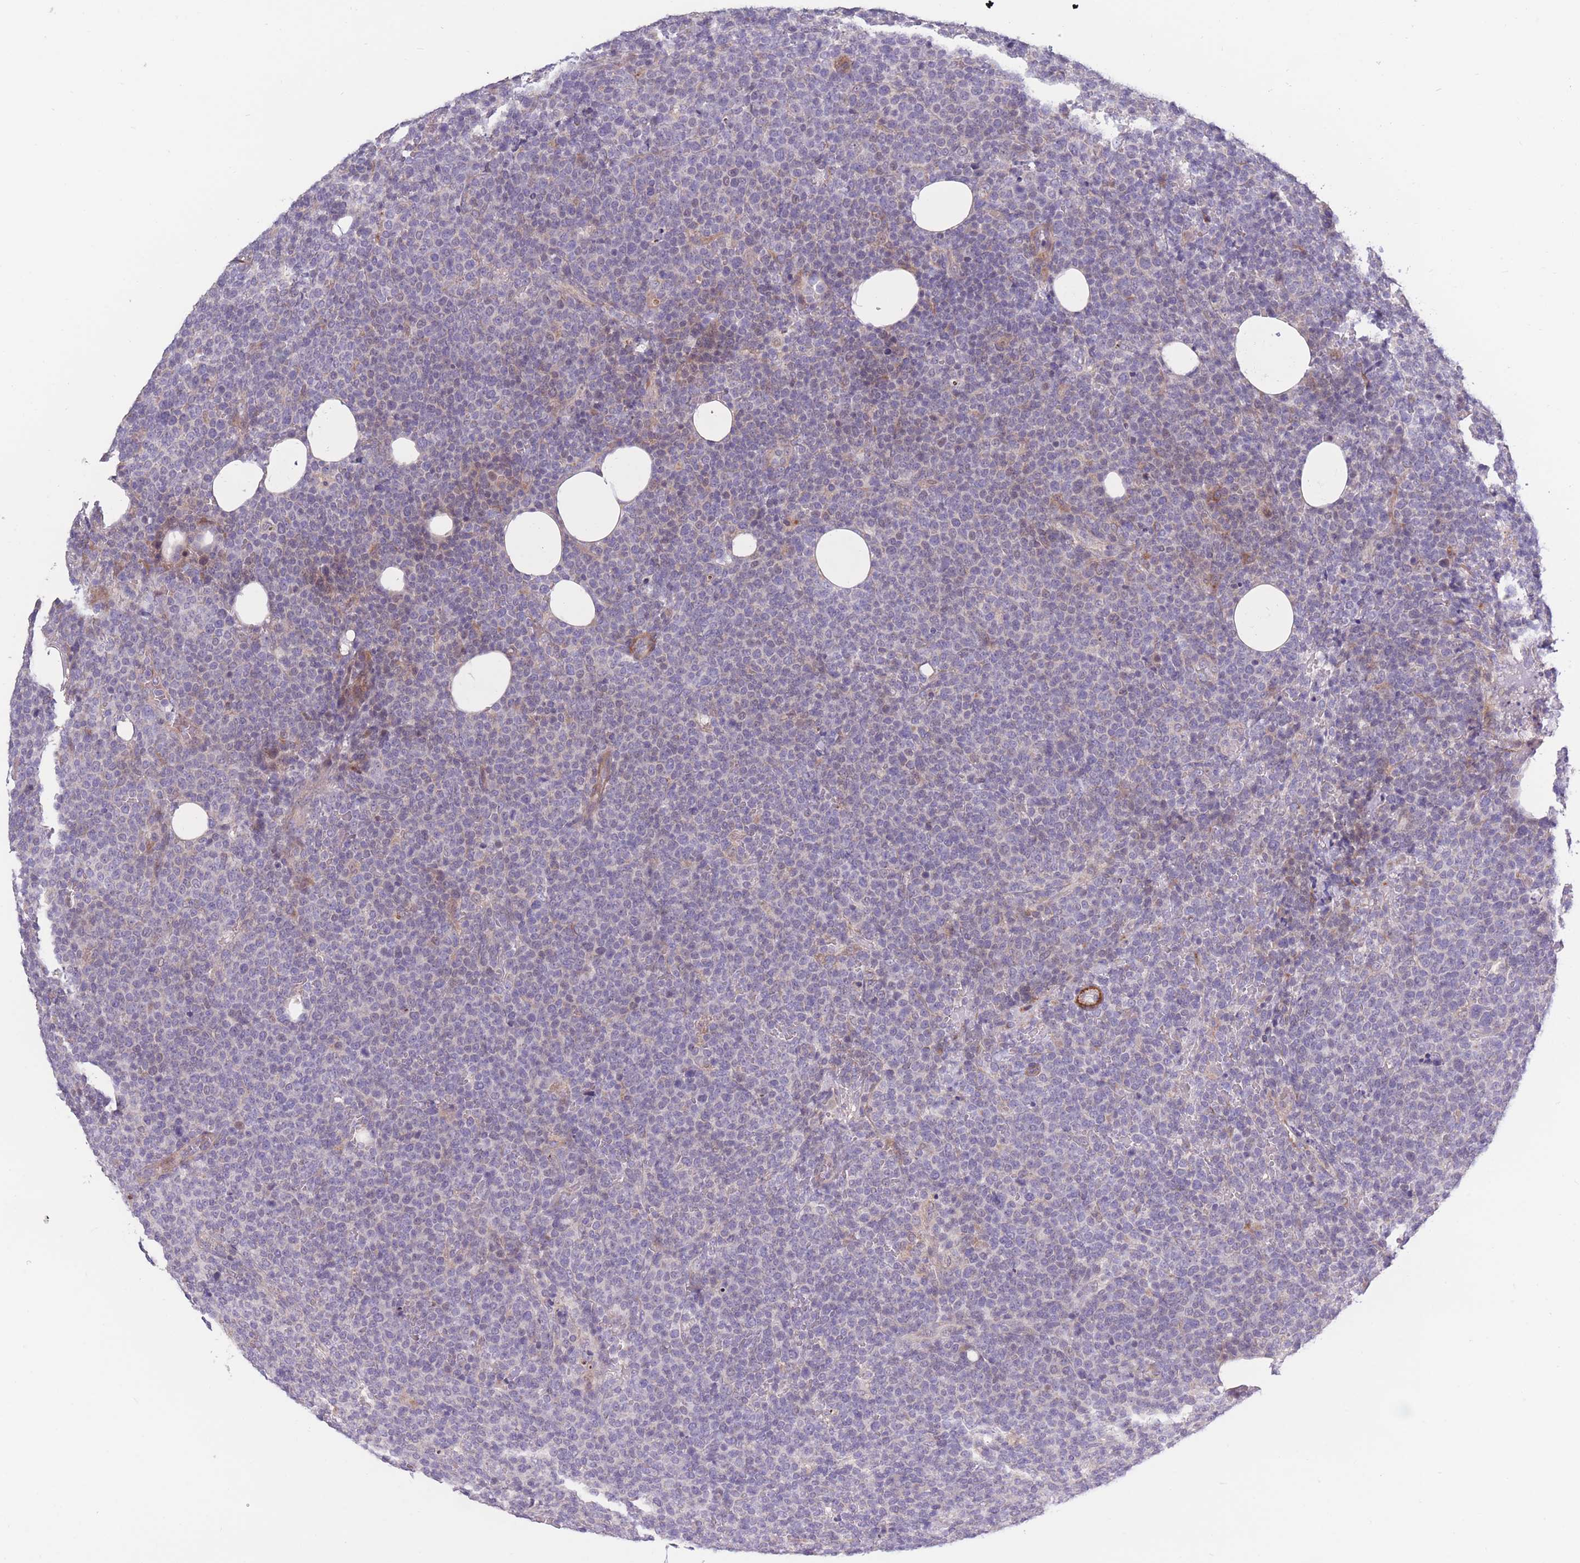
{"staining": {"intensity": "negative", "quantity": "none", "location": "none"}, "tissue": "lymphoma", "cell_type": "Tumor cells", "image_type": "cancer", "snomed": [{"axis": "morphology", "description": "Malignant lymphoma, non-Hodgkin's type, High grade"}, {"axis": "topography", "description": "Lymph node"}], "caption": "This is an IHC histopathology image of lymphoma. There is no positivity in tumor cells.", "gene": "CCNQ", "patient": {"sex": "male", "age": 61}}